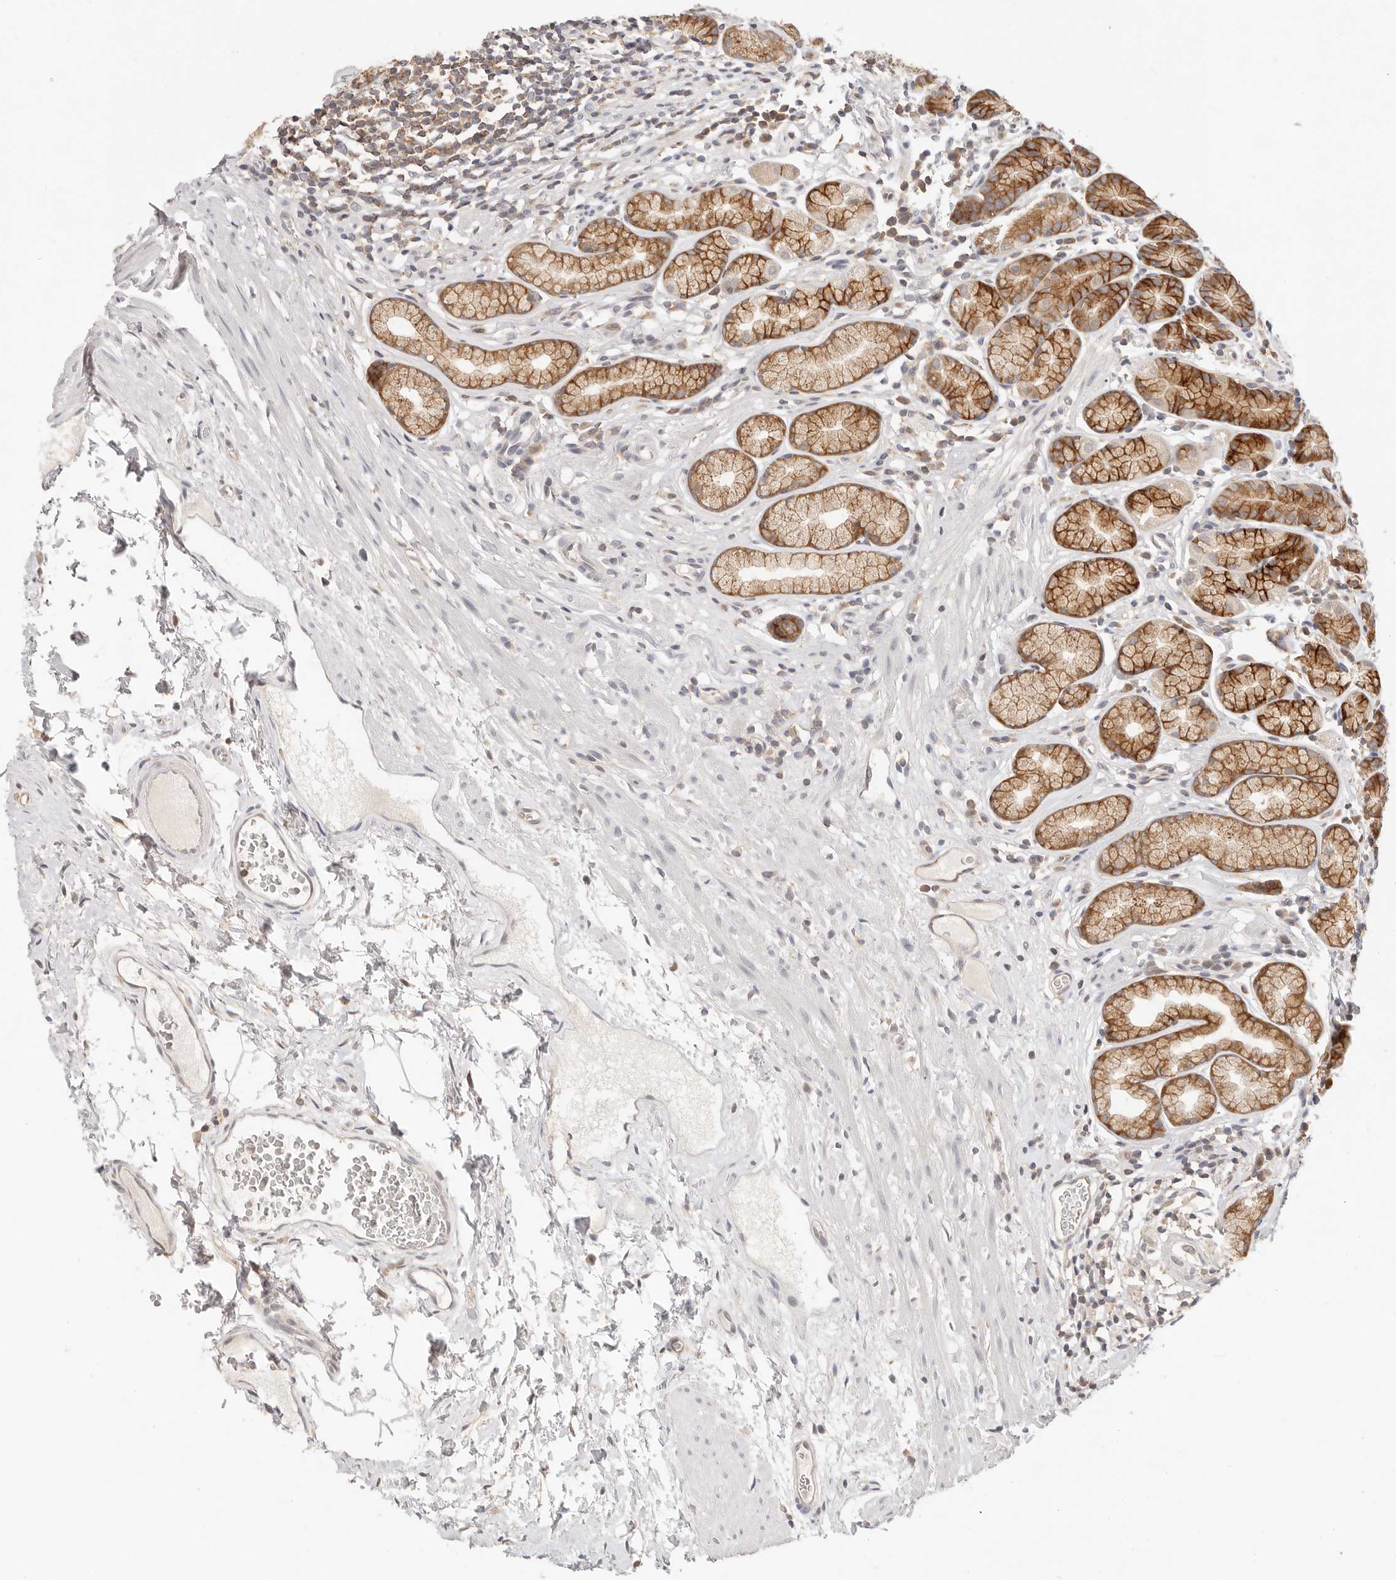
{"staining": {"intensity": "strong", "quantity": ">75%", "location": "cytoplasmic/membranous"}, "tissue": "stomach", "cell_type": "Glandular cells", "image_type": "normal", "snomed": [{"axis": "morphology", "description": "Normal tissue, NOS"}, {"axis": "topography", "description": "Stomach"}], "caption": "There is high levels of strong cytoplasmic/membranous staining in glandular cells of unremarkable stomach, as demonstrated by immunohistochemical staining (brown color).", "gene": "DTNBP1", "patient": {"sex": "male", "age": 42}}